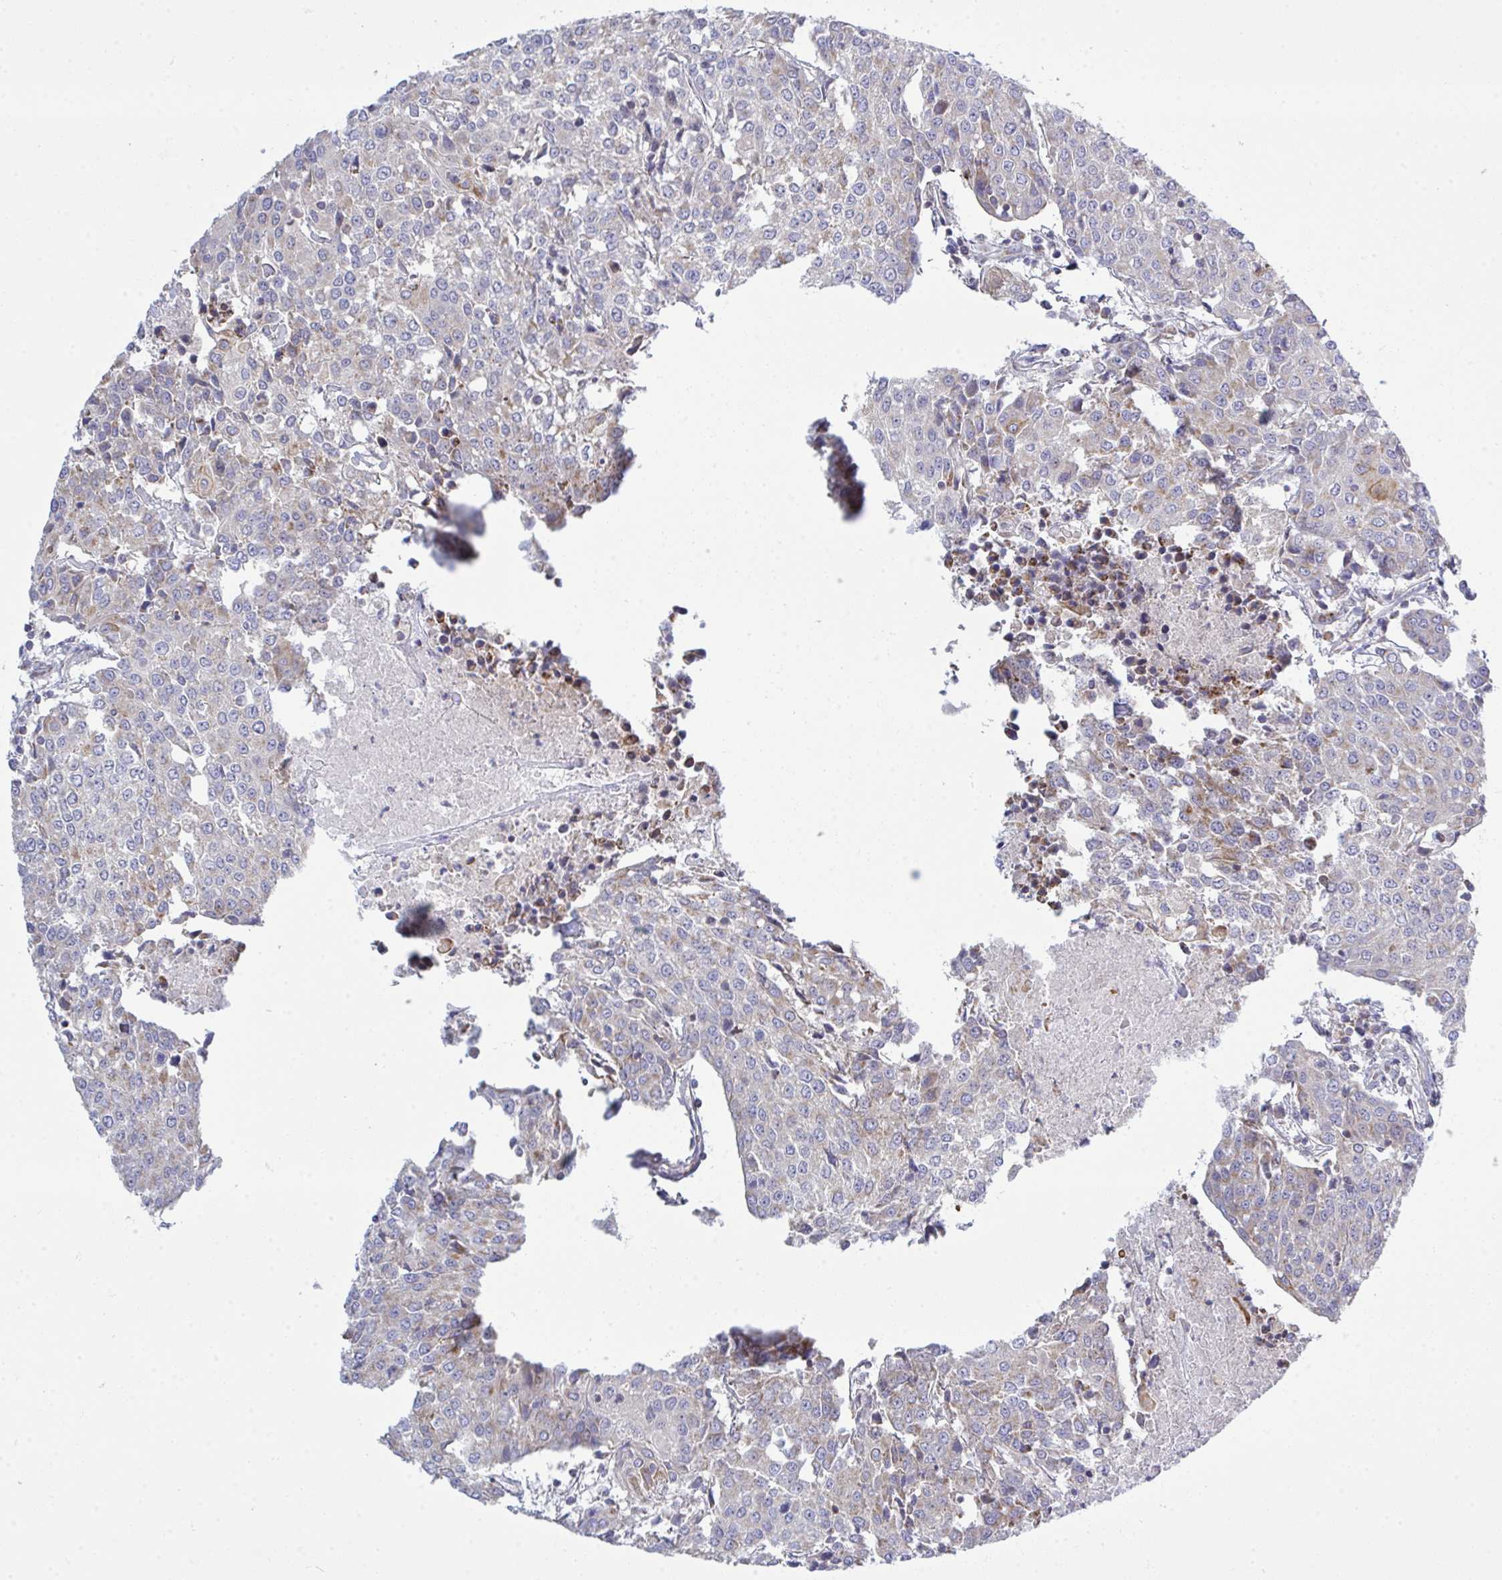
{"staining": {"intensity": "weak", "quantity": "<25%", "location": "cytoplasmic/membranous"}, "tissue": "urothelial cancer", "cell_type": "Tumor cells", "image_type": "cancer", "snomed": [{"axis": "morphology", "description": "Urothelial carcinoma, High grade"}, {"axis": "topography", "description": "Urinary bladder"}], "caption": "DAB (3,3'-diaminobenzidine) immunohistochemical staining of high-grade urothelial carcinoma demonstrates no significant positivity in tumor cells. (Stains: DAB immunohistochemistry with hematoxylin counter stain, Microscopy: brightfield microscopy at high magnification).", "gene": "NDUFA7", "patient": {"sex": "female", "age": 85}}